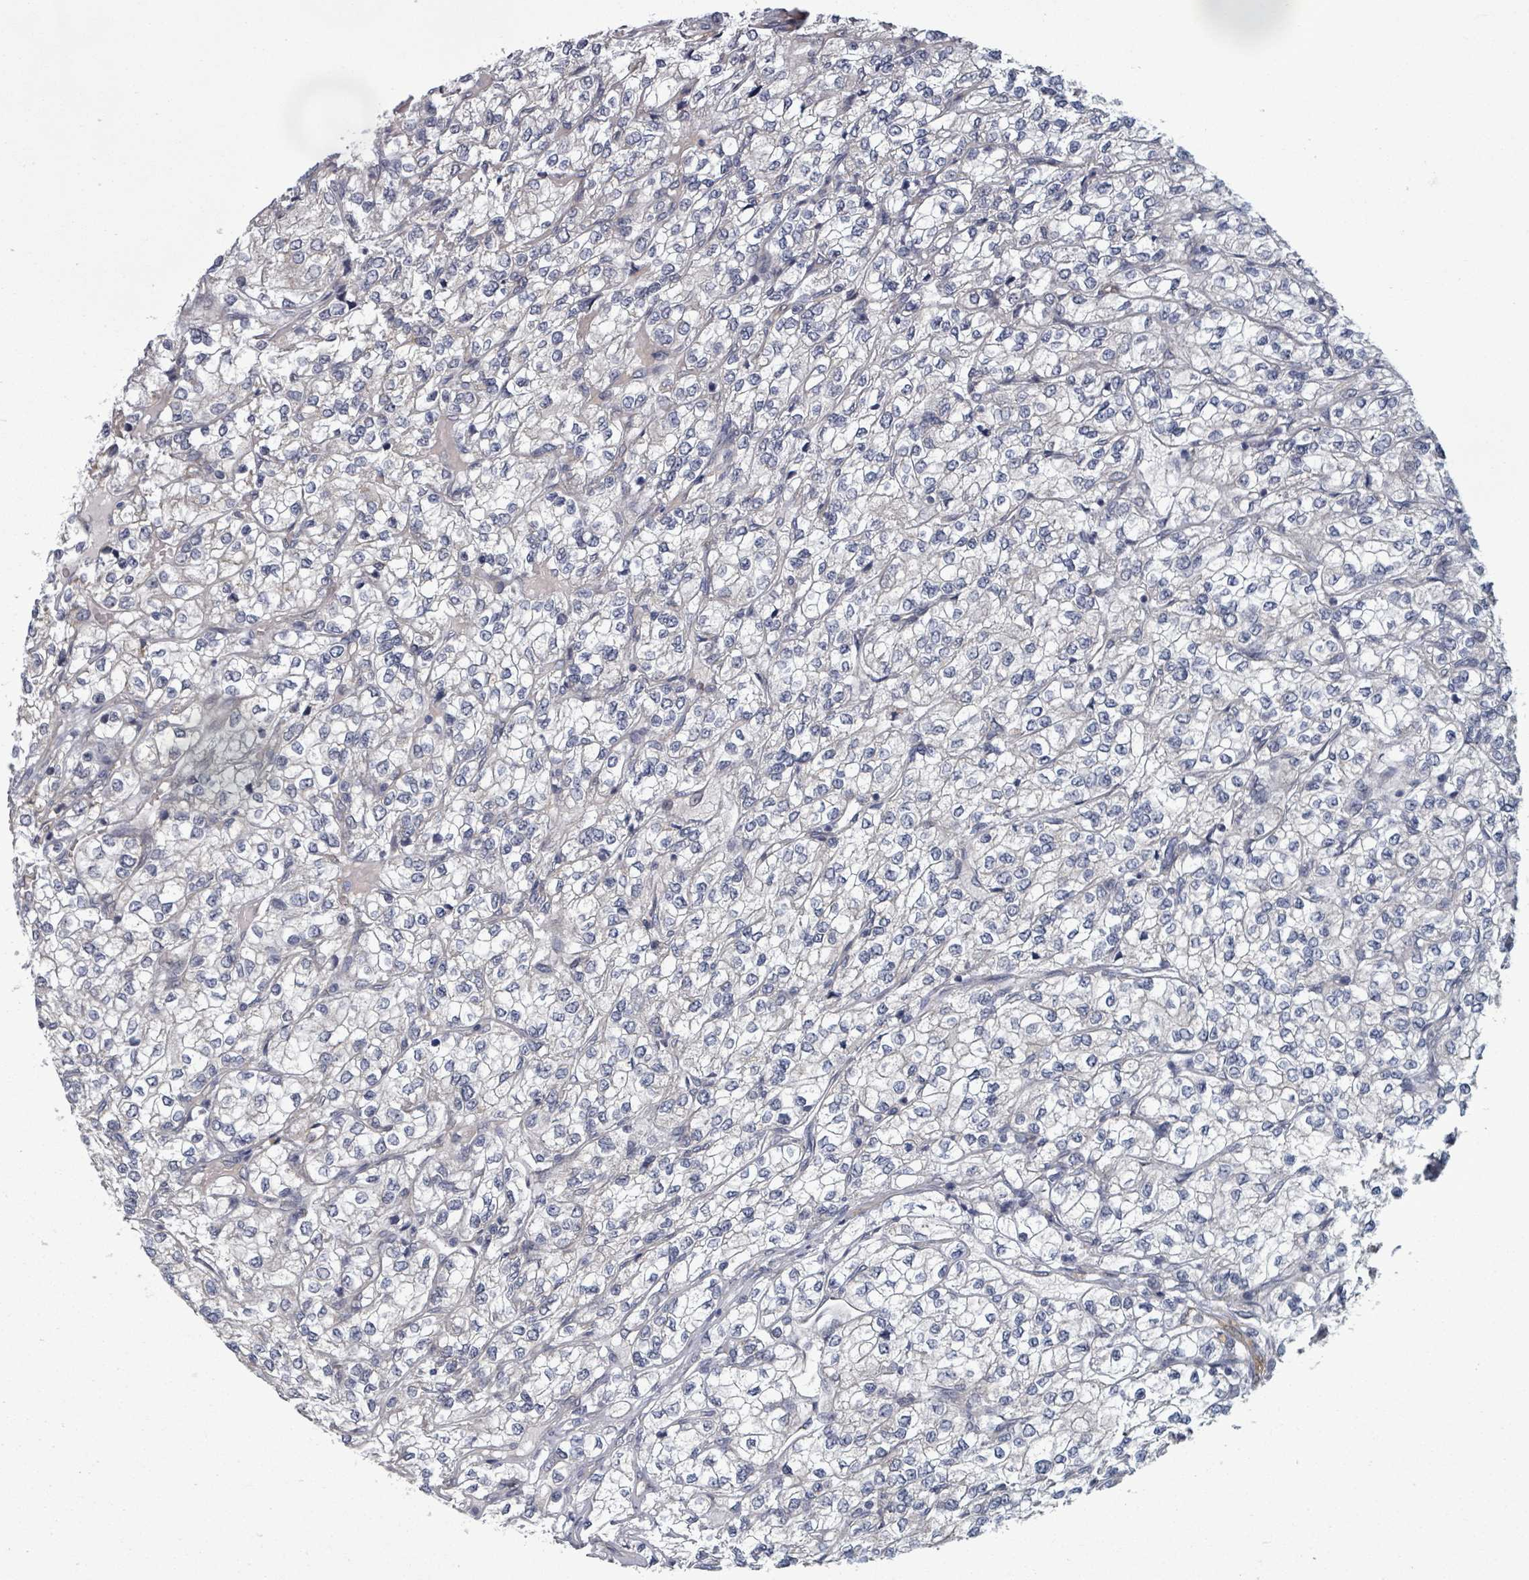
{"staining": {"intensity": "negative", "quantity": "none", "location": "none"}, "tissue": "renal cancer", "cell_type": "Tumor cells", "image_type": "cancer", "snomed": [{"axis": "morphology", "description": "Adenocarcinoma, NOS"}, {"axis": "topography", "description": "Kidney"}], "caption": "Immunohistochemical staining of renal adenocarcinoma exhibits no significant staining in tumor cells.", "gene": "FKBP1A", "patient": {"sex": "male", "age": 80}}